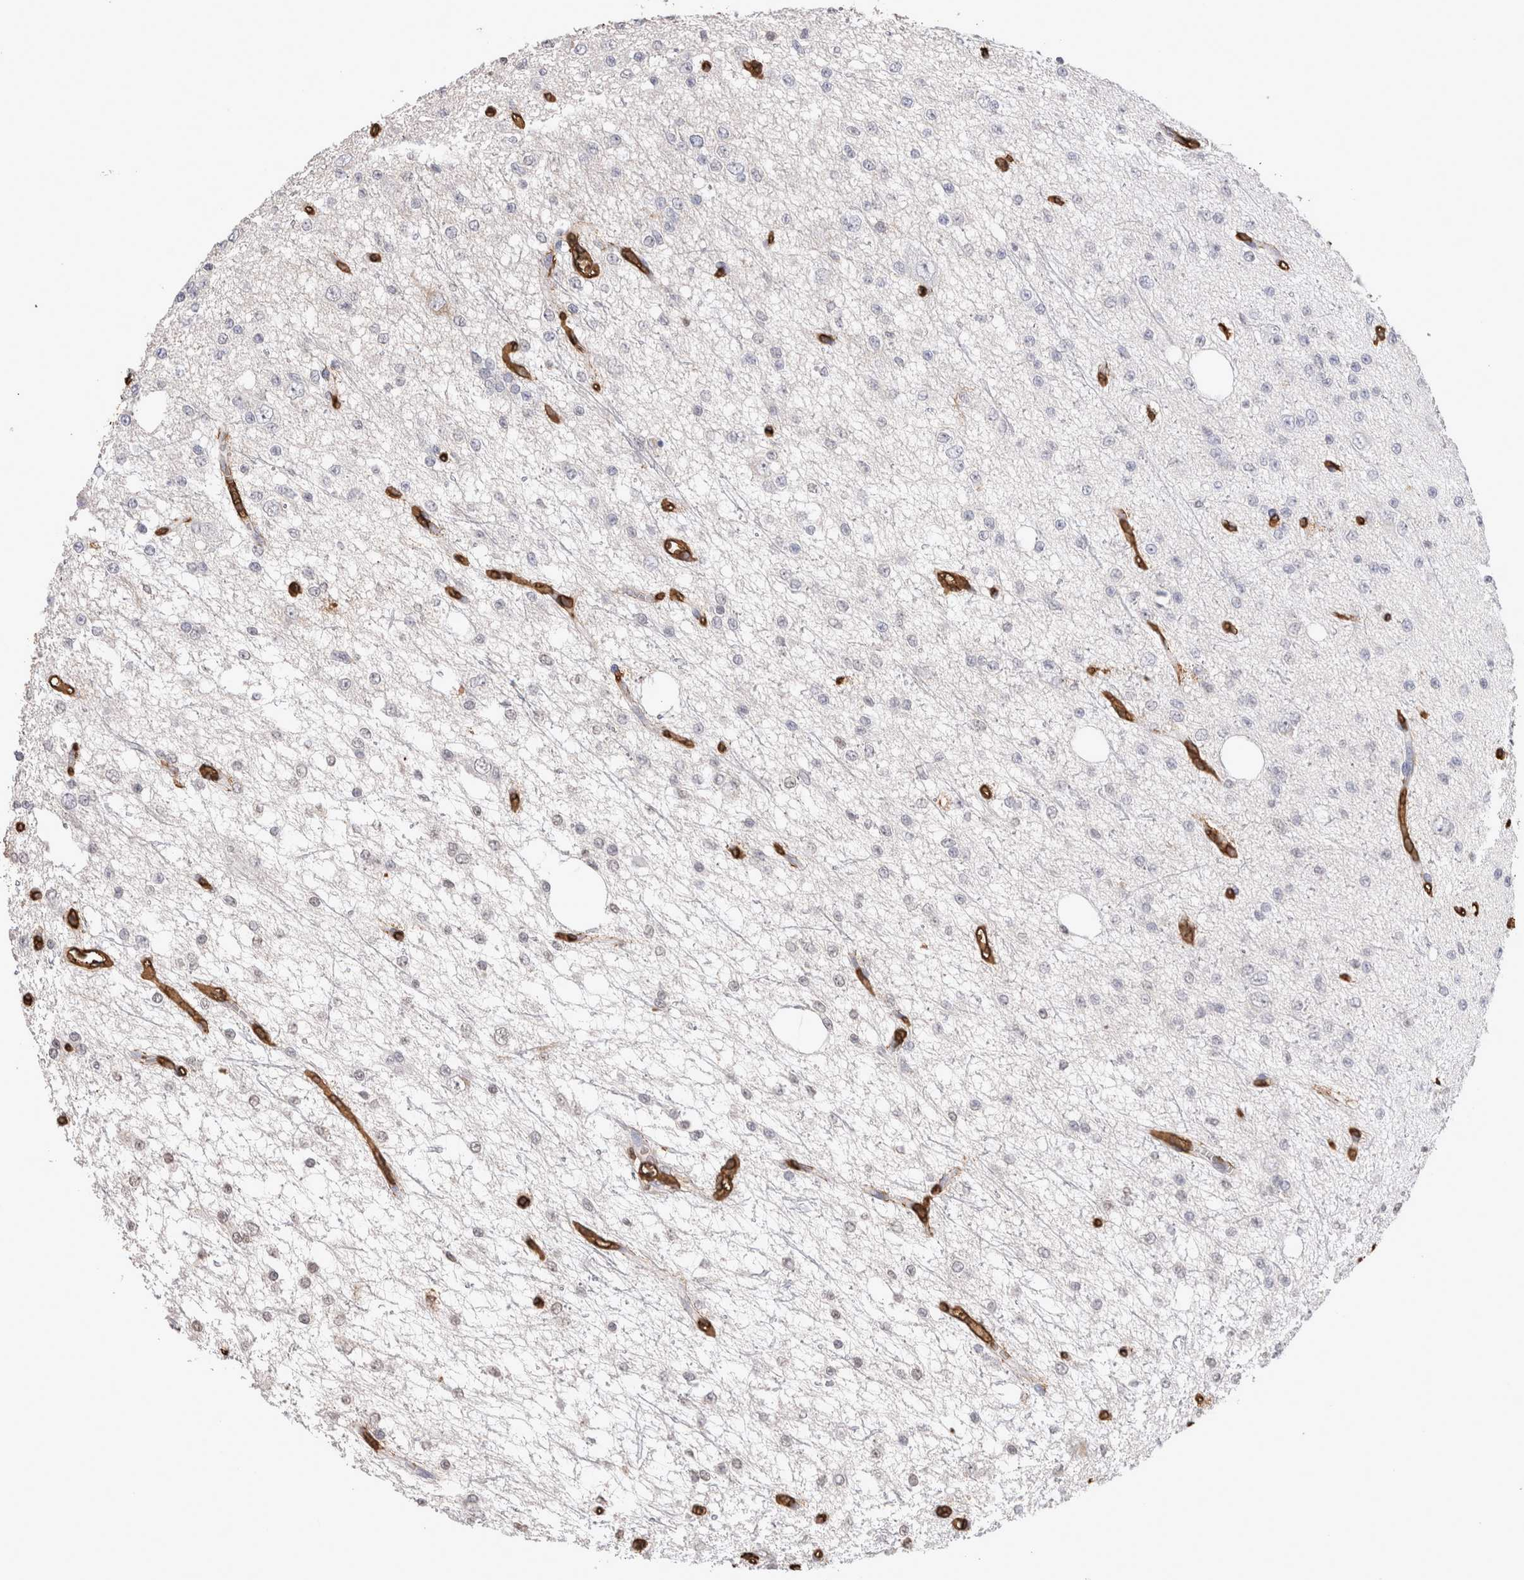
{"staining": {"intensity": "negative", "quantity": "none", "location": "none"}, "tissue": "glioma", "cell_type": "Tumor cells", "image_type": "cancer", "snomed": [{"axis": "morphology", "description": "Glioma, malignant, Low grade"}, {"axis": "topography", "description": "Brain"}], "caption": "A micrograph of human malignant glioma (low-grade) is negative for staining in tumor cells.", "gene": "IL17RC", "patient": {"sex": "male", "age": 38}}